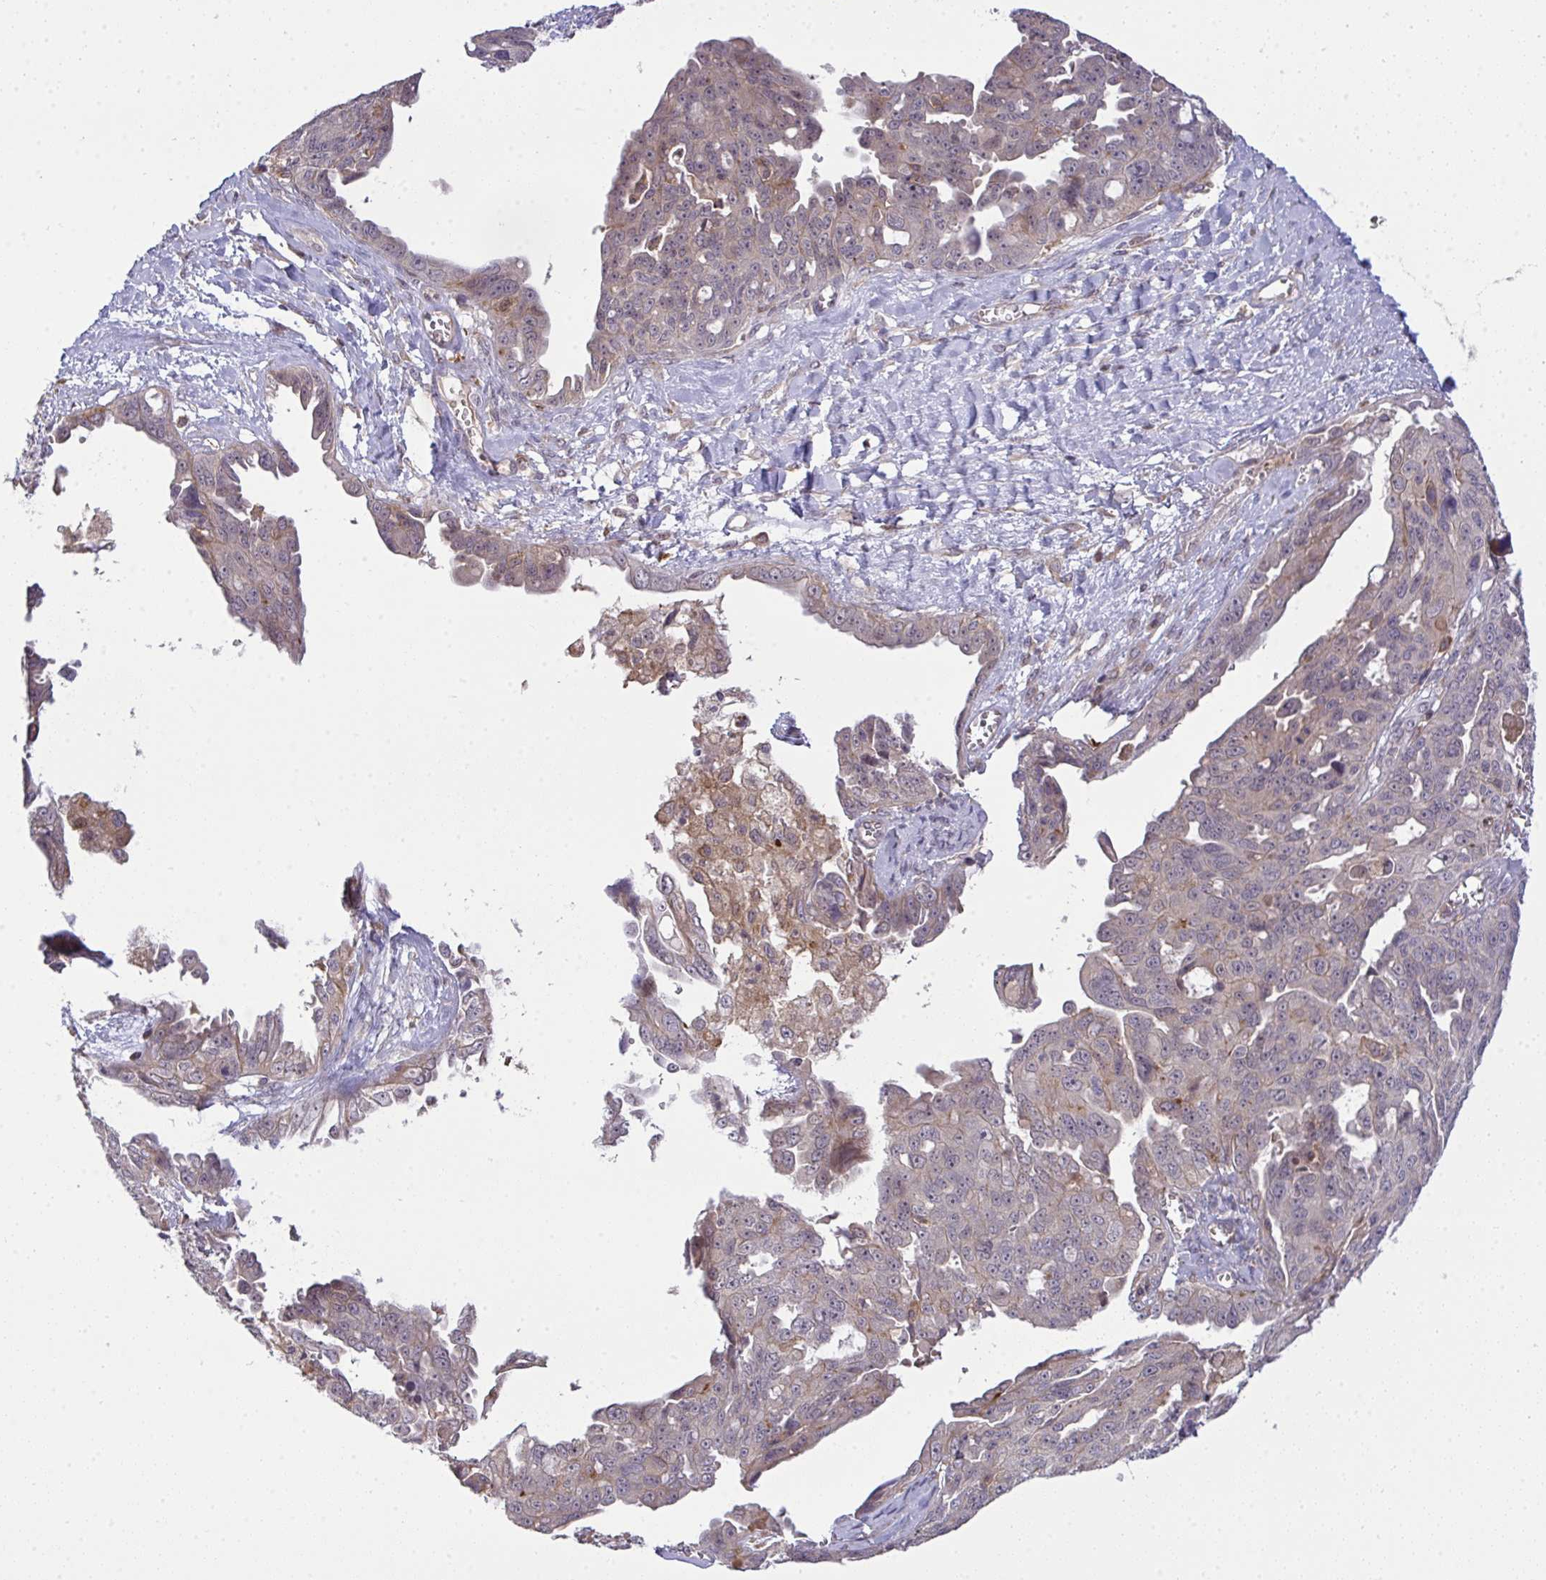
{"staining": {"intensity": "weak", "quantity": "25%-75%", "location": "cytoplasmic/membranous"}, "tissue": "ovarian cancer", "cell_type": "Tumor cells", "image_type": "cancer", "snomed": [{"axis": "morphology", "description": "Carcinoma, endometroid"}, {"axis": "topography", "description": "Ovary"}], "caption": "The micrograph displays immunohistochemical staining of ovarian endometroid carcinoma. There is weak cytoplasmic/membranous expression is appreciated in approximately 25%-75% of tumor cells.", "gene": "SLC9A6", "patient": {"sex": "female", "age": 70}}